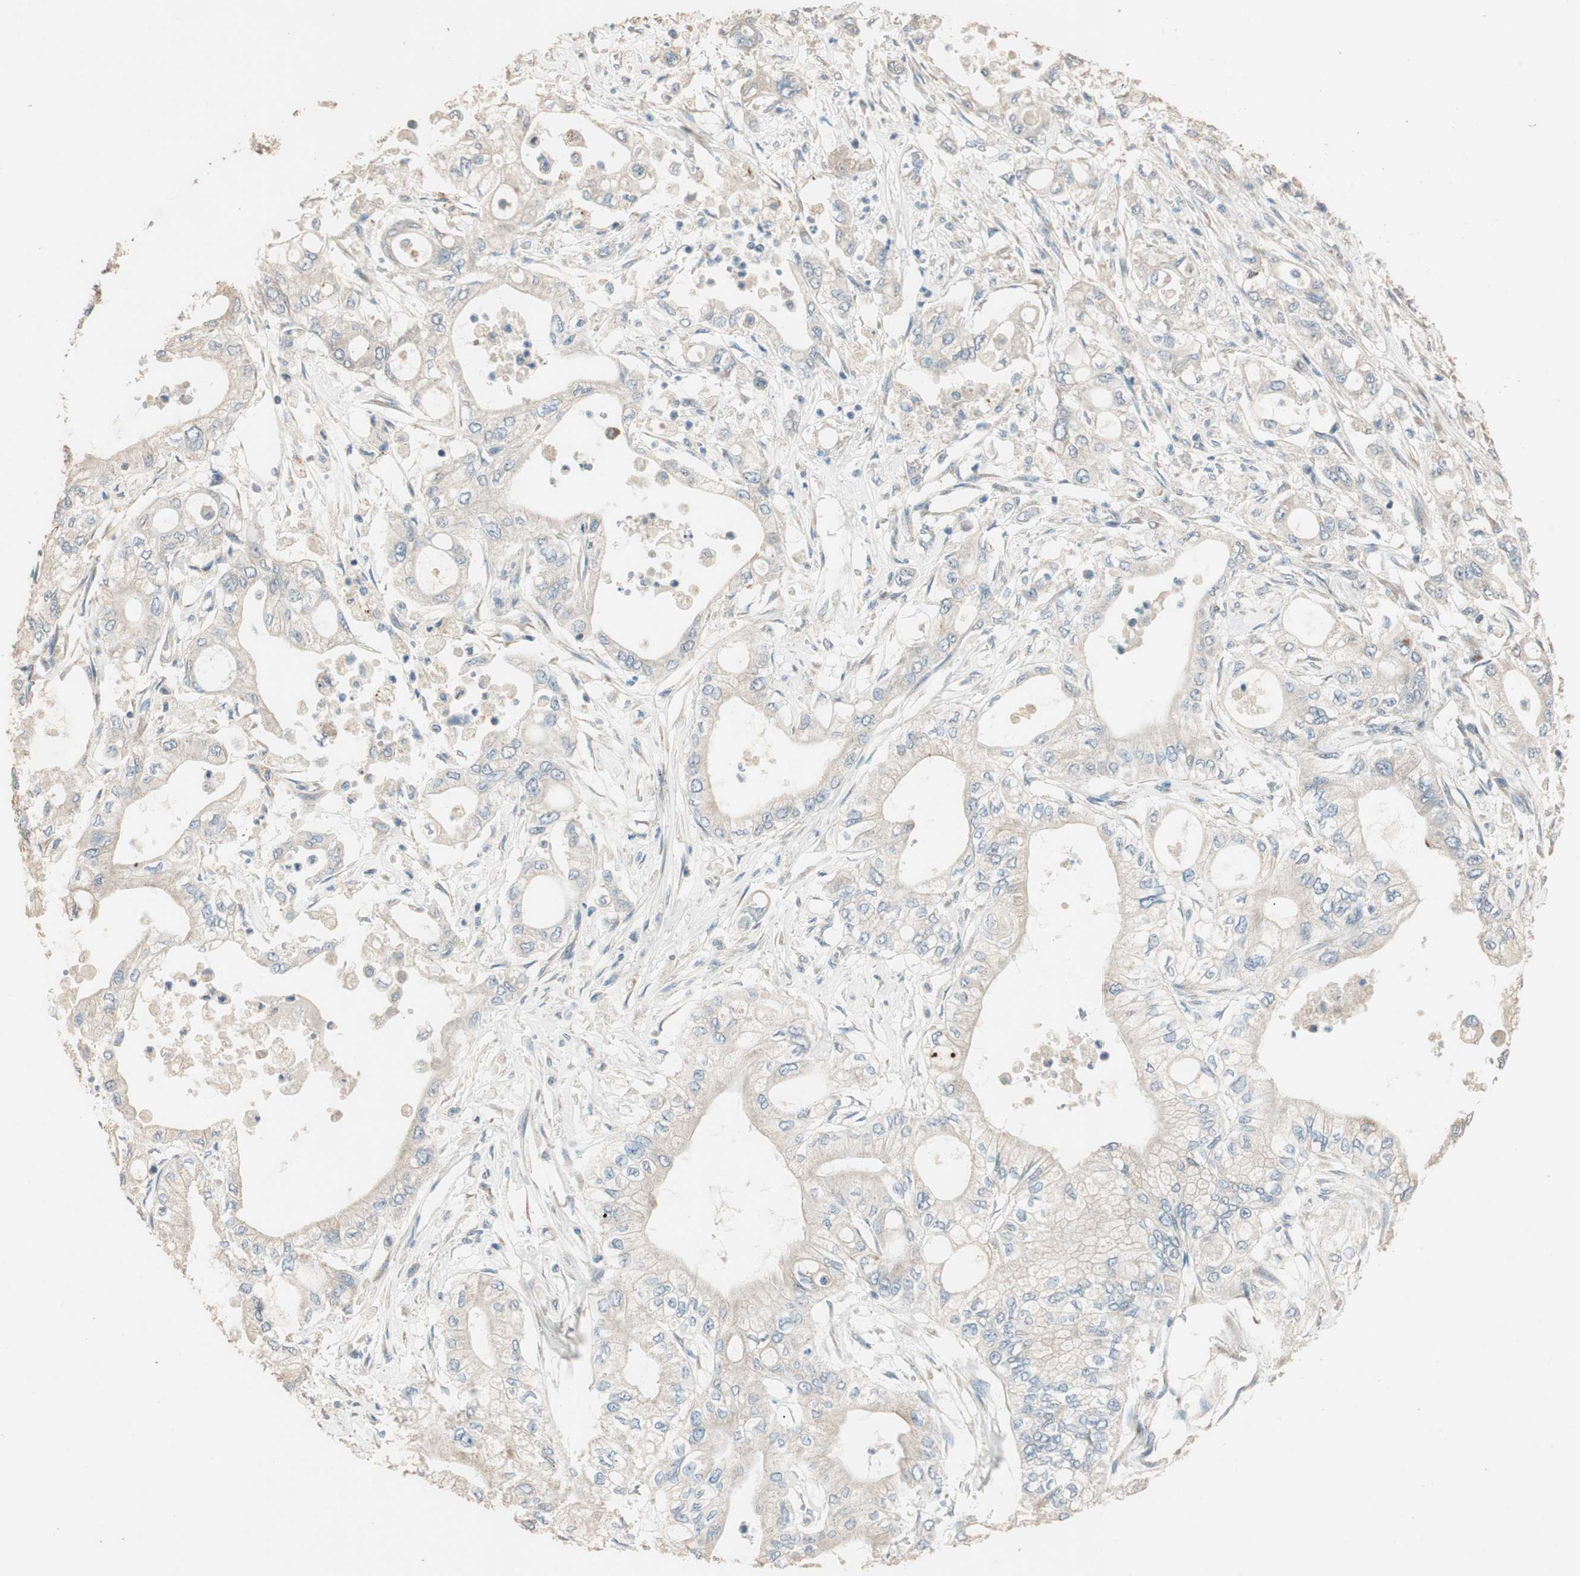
{"staining": {"intensity": "weak", "quantity": ">75%", "location": "cytoplasmic/membranous"}, "tissue": "pancreatic cancer", "cell_type": "Tumor cells", "image_type": "cancer", "snomed": [{"axis": "morphology", "description": "Adenocarcinoma, NOS"}, {"axis": "topography", "description": "Pancreas"}], "caption": "A brown stain shows weak cytoplasmic/membranous staining of a protein in human adenocarcinoma (pancreatic) tumor cells. (IHC, brightfield microscopy, high magnification).", "gene": "RARRES1", "patient": {"sex": "male", "age": 79}}